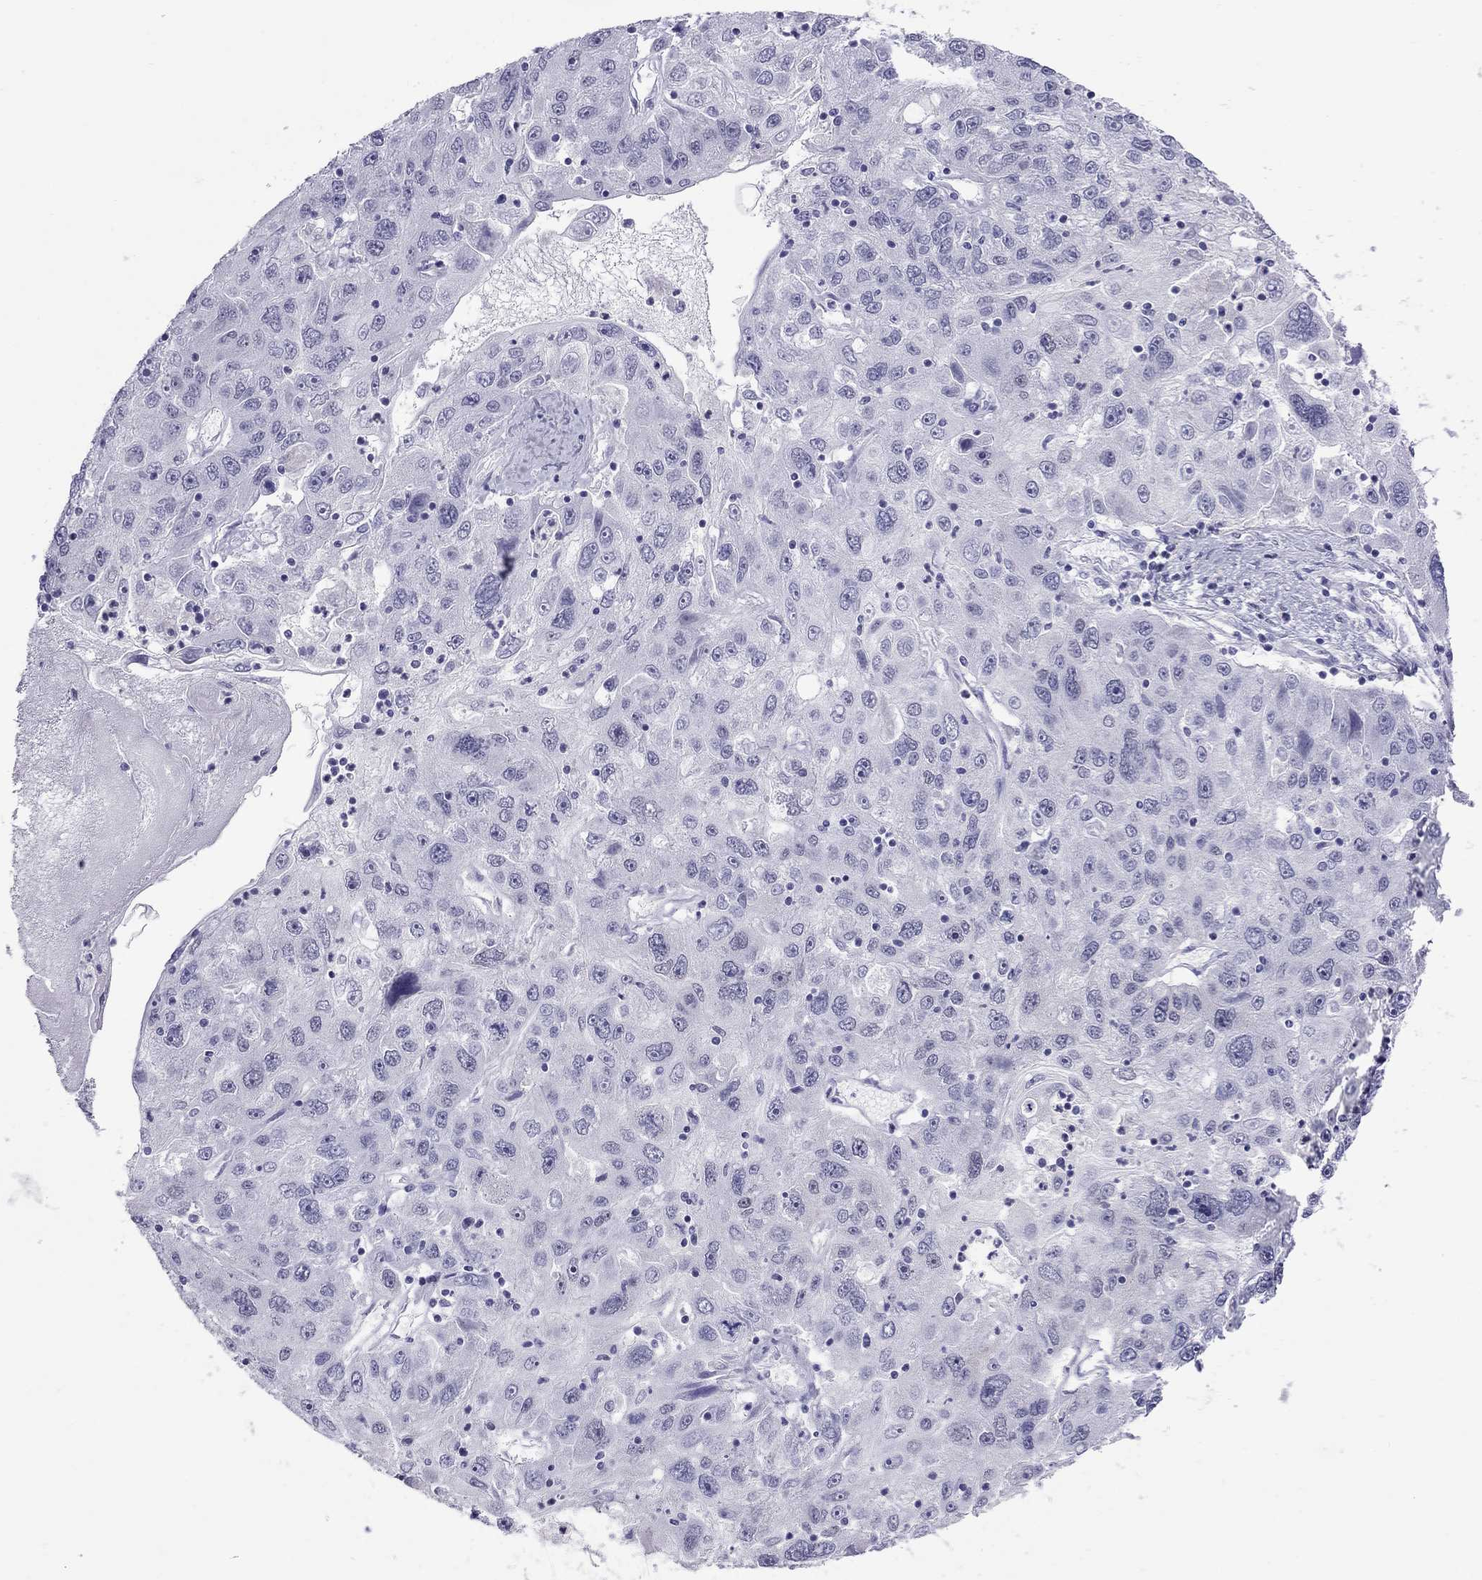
{"staining": {"intensity": "negative", "quantity": "none", "location": "none"}, "tissue": "stomach cancer", "cell_type": "Tumor cells", "image_type": "cancer", "snomed": [{"axis": "morphology", "description": "Adenocarcinoma, NOS"}, {"axis": "topography", "description": "Stomach"}], "caption": "This is an immunohistochemistry micrograph of human stomach cancer. There is no positivity in tumor cells.", "gene": "CHRNB3", "patient": {"sex": "male", "age": 56}}